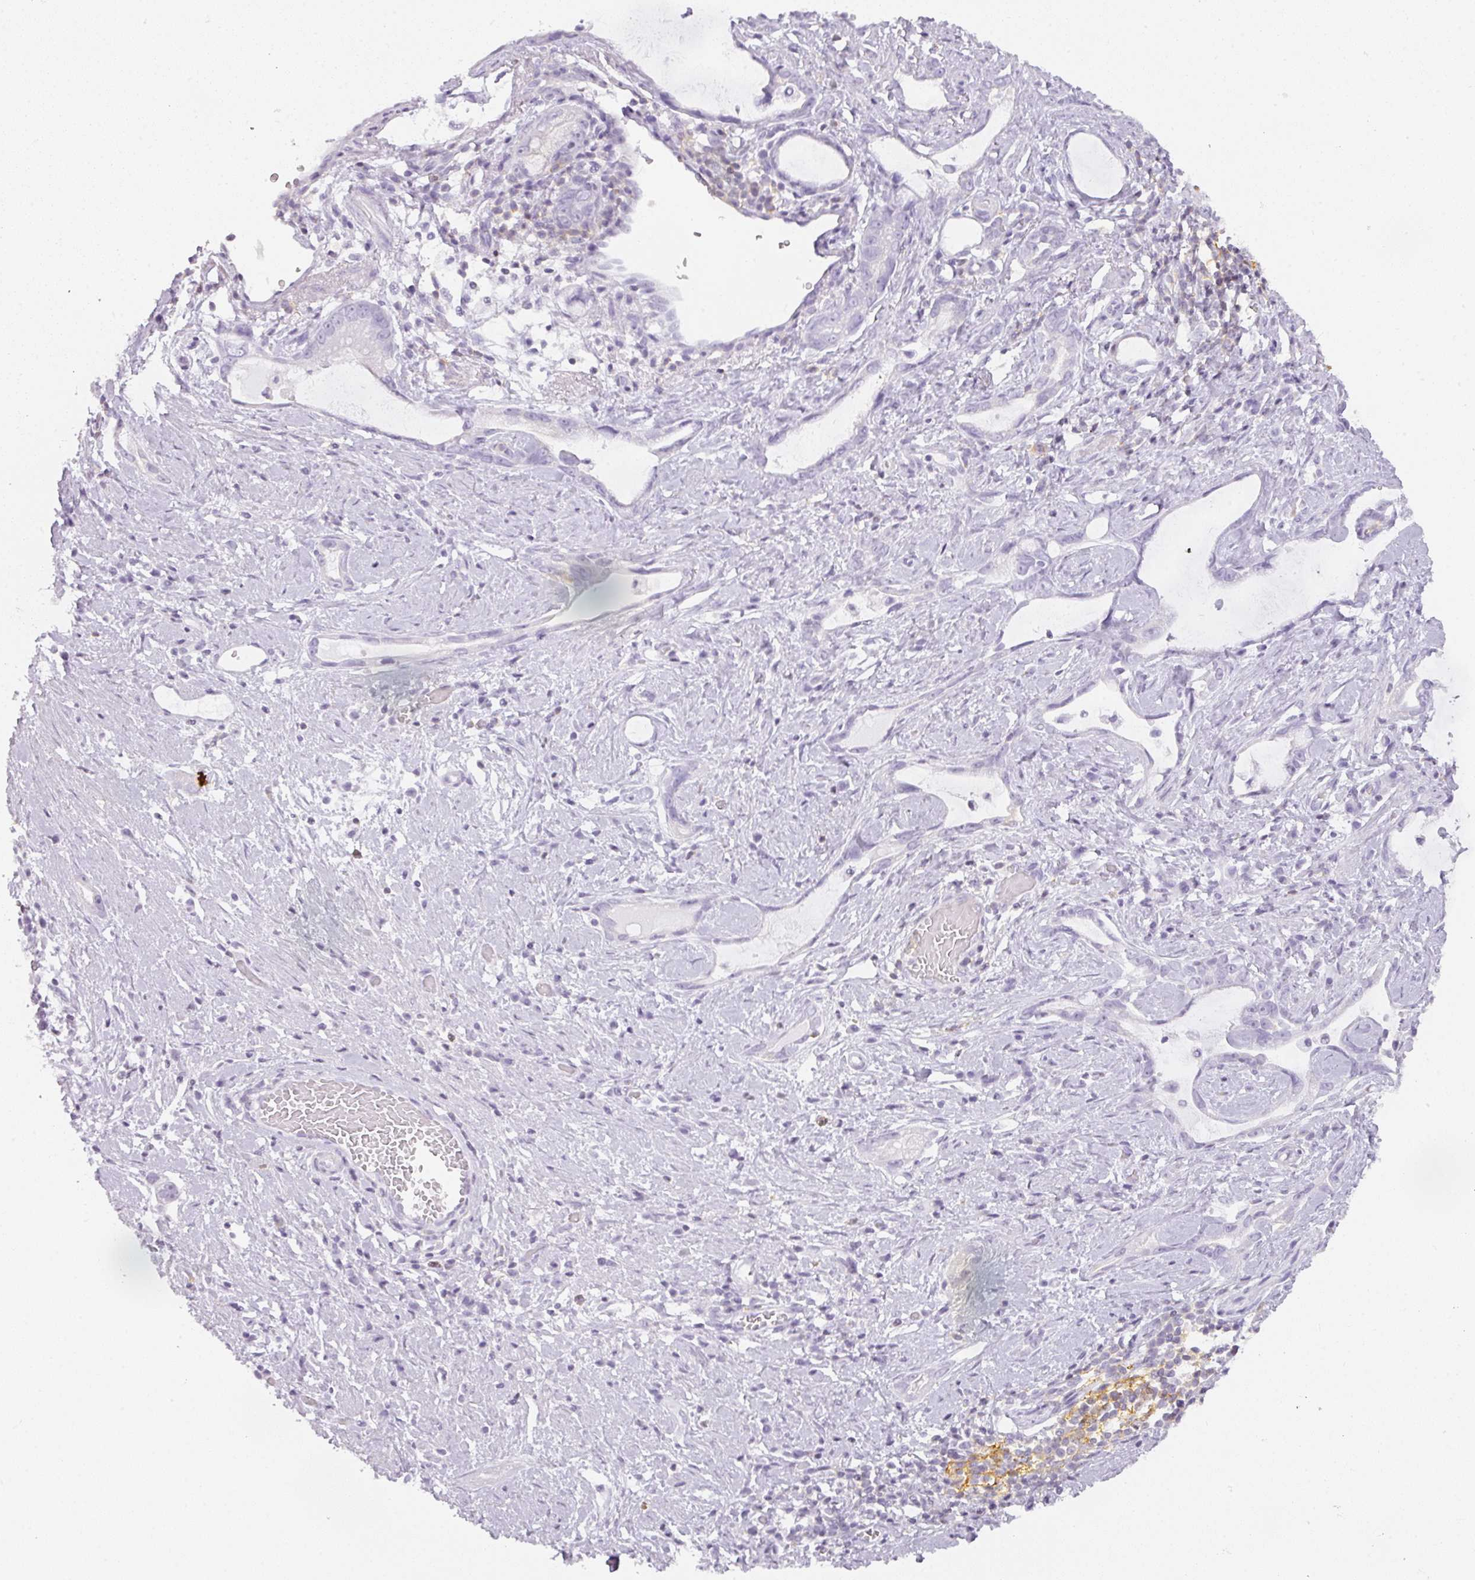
{"staining": {"intensity": "negative", "quantity": "none", "location": "none"}, "tissue": "stomach cancer", "cell_type": "Tumor cells", "image_type": "cancer", "snomed": [{"axis": "morphology", "description": "Adenocarcinoma, NOS"}, {"axis": "topography", "description": "Stomach"}], "caption": "Immunohistochemical staining of stomach adenocarcinoma shows no significant staining in tumor cells.", "gene": "TMEM42", "patient": {"sex": "male", "age": 55}}